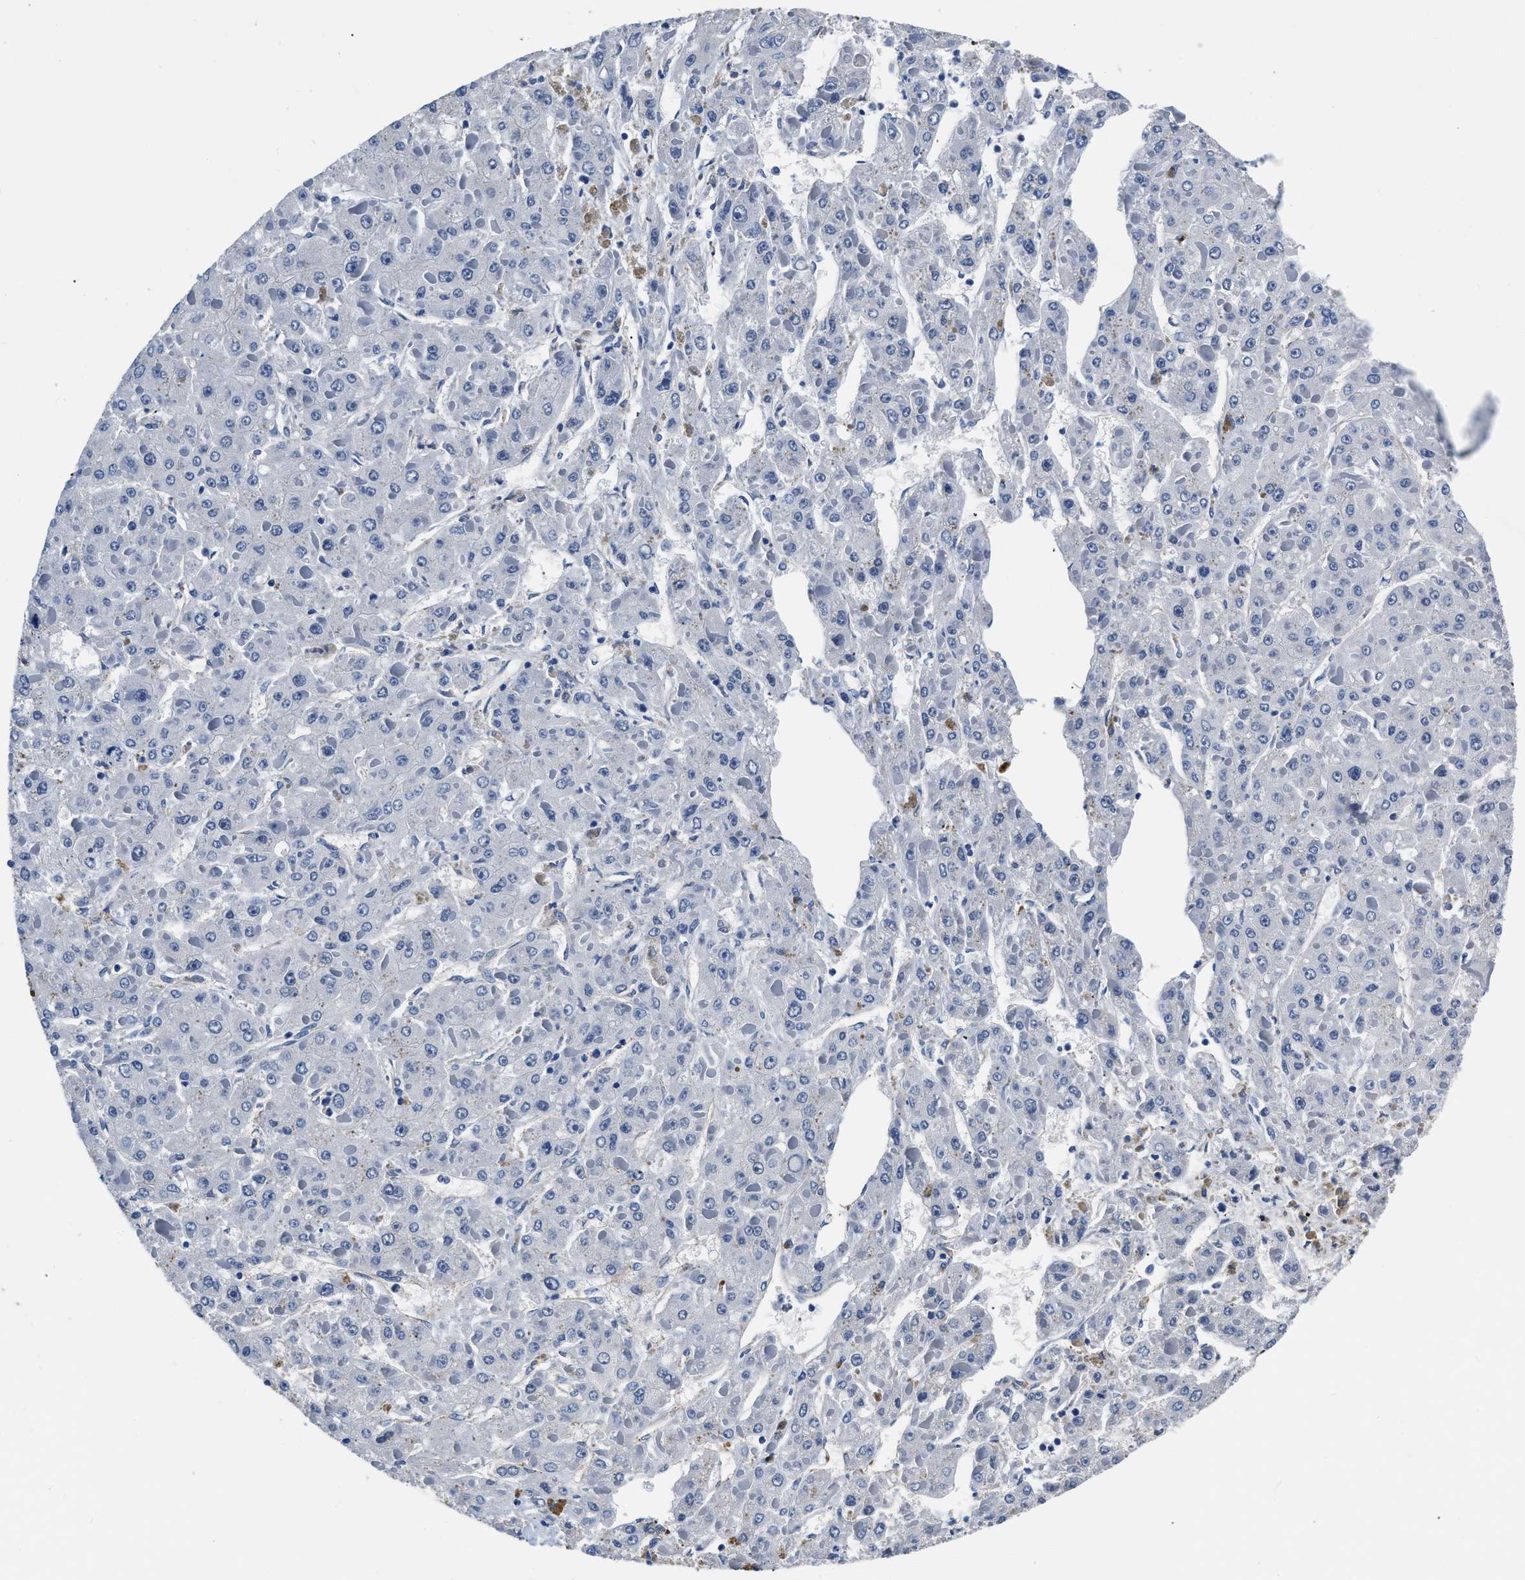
{"staining": {"intensity": "negative", "quantity": "none", "location": "none"}, "tissue": "liver cancer", "cell_type": "Tumor cells", "image_type": "cancer", "snomed": [{"axis": "morphology", "description": "Carcinoma, Hepatocellular, NOS"}, {"axis": "topography", "description": "Liver"}], "caption": "High magnification brightfield microscopy of hepatocellular carcinoma (liver) stained with DAB (3,3'-diaminobenzidine) (brown) and counterstained with hematoxylin (blue): tumor cells show no significant positivity.", "gene": "LANCL2", "patient": {"sex": "female", "age": 73}}